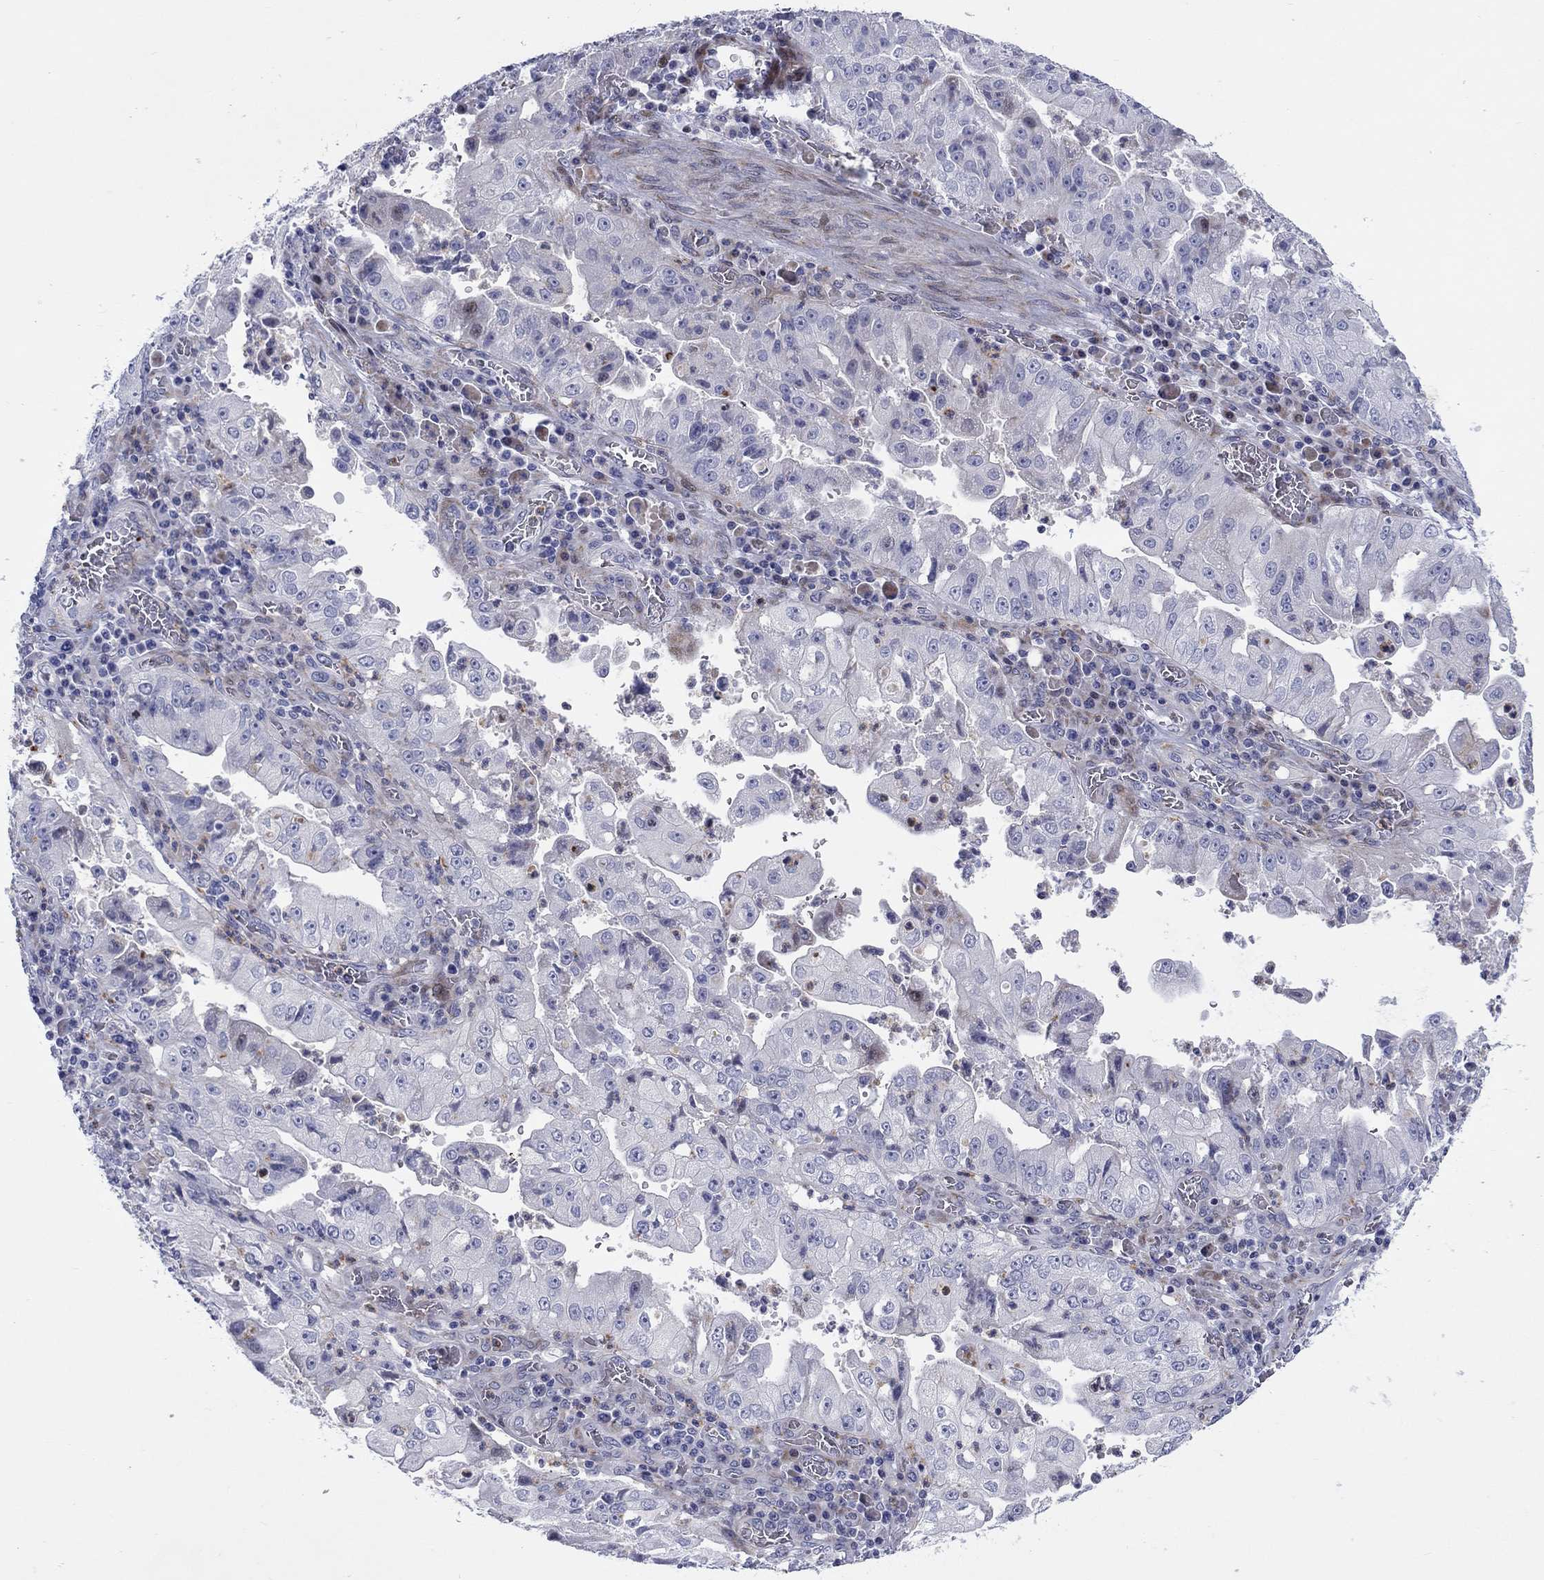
{"staining": {"intensity": "negative", "quantity": "none", "location": "none"}, "tissue": "stomach cancer", "cell_type": "Tumor cells", "image_type": "cancer", "snomed": [{"axis": "morphology", "description": "Adenocarcinoma, NOS"}, {"axis": "topography", "description": "Stomach"}], "caption": "A high-resolution histopathology image shows immunohistochemistry (IHC) staining of stomach cancer, which shows no significant expression in tumor cells.", "gene": "ARHGAP36", "patient": {"sex": "male", "age": 76}}